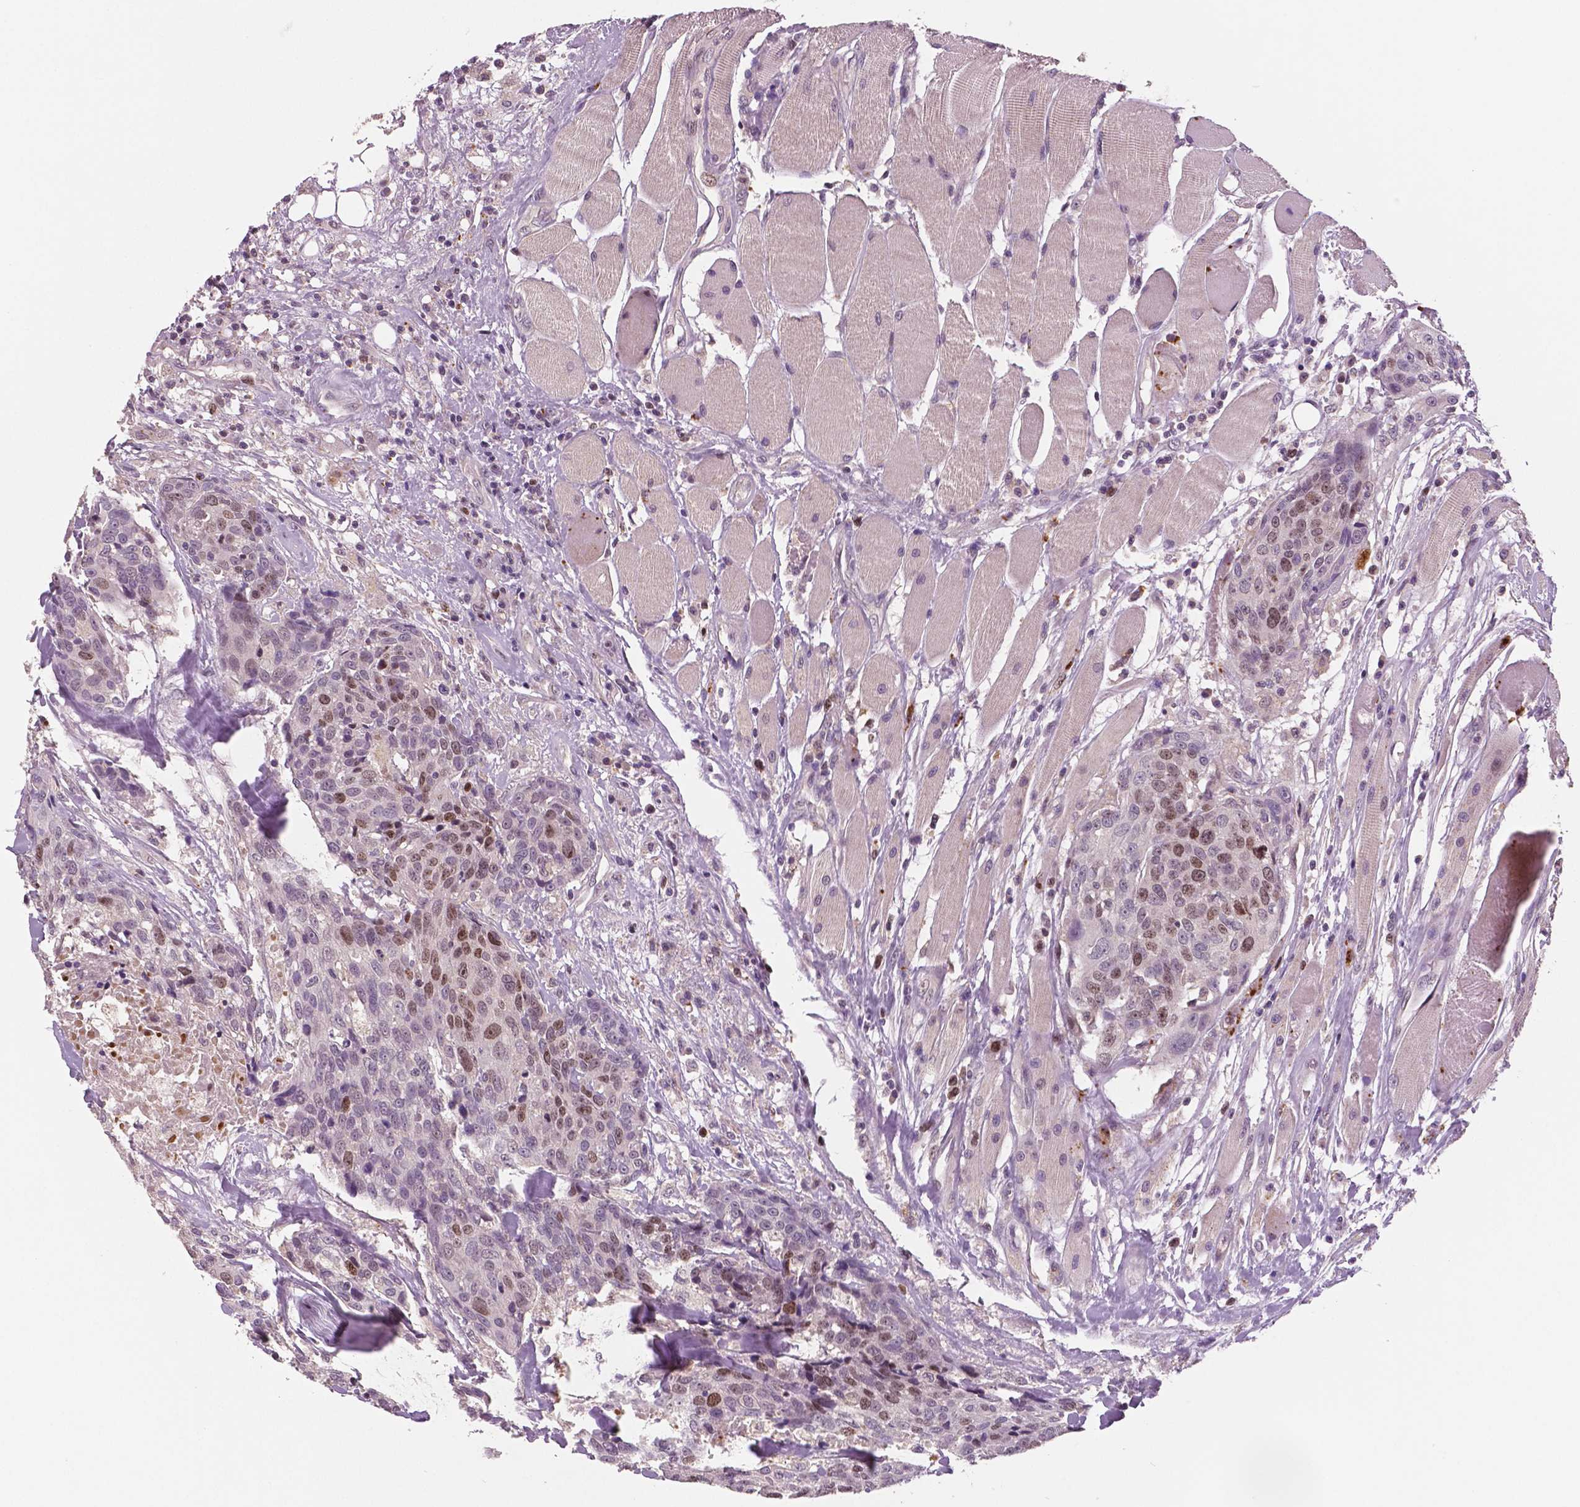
{"staining": {"intensity": "moderate", "quantity": "25%-75%", "location": "nuclear"}, "tissue": "head and neck cancer", "cell_type": "Tumor cells", "image_type": "cancer", "snomed": [{"axis": "morphology", "description": "Squamous cell carcinoma, NOS"}, {"axis": "topography", "description": "Oral tissue"}, {"axis": "topography", "description": "Head-Neck"}], "caption": "The micrograph exhibits a brown stain indicating the presence of a protein in the nuclear of tumor cells in squamous cell carcinoma (head and neck).", "gene": "MKI67", "patient": {"sex": "male", "age": 64}}